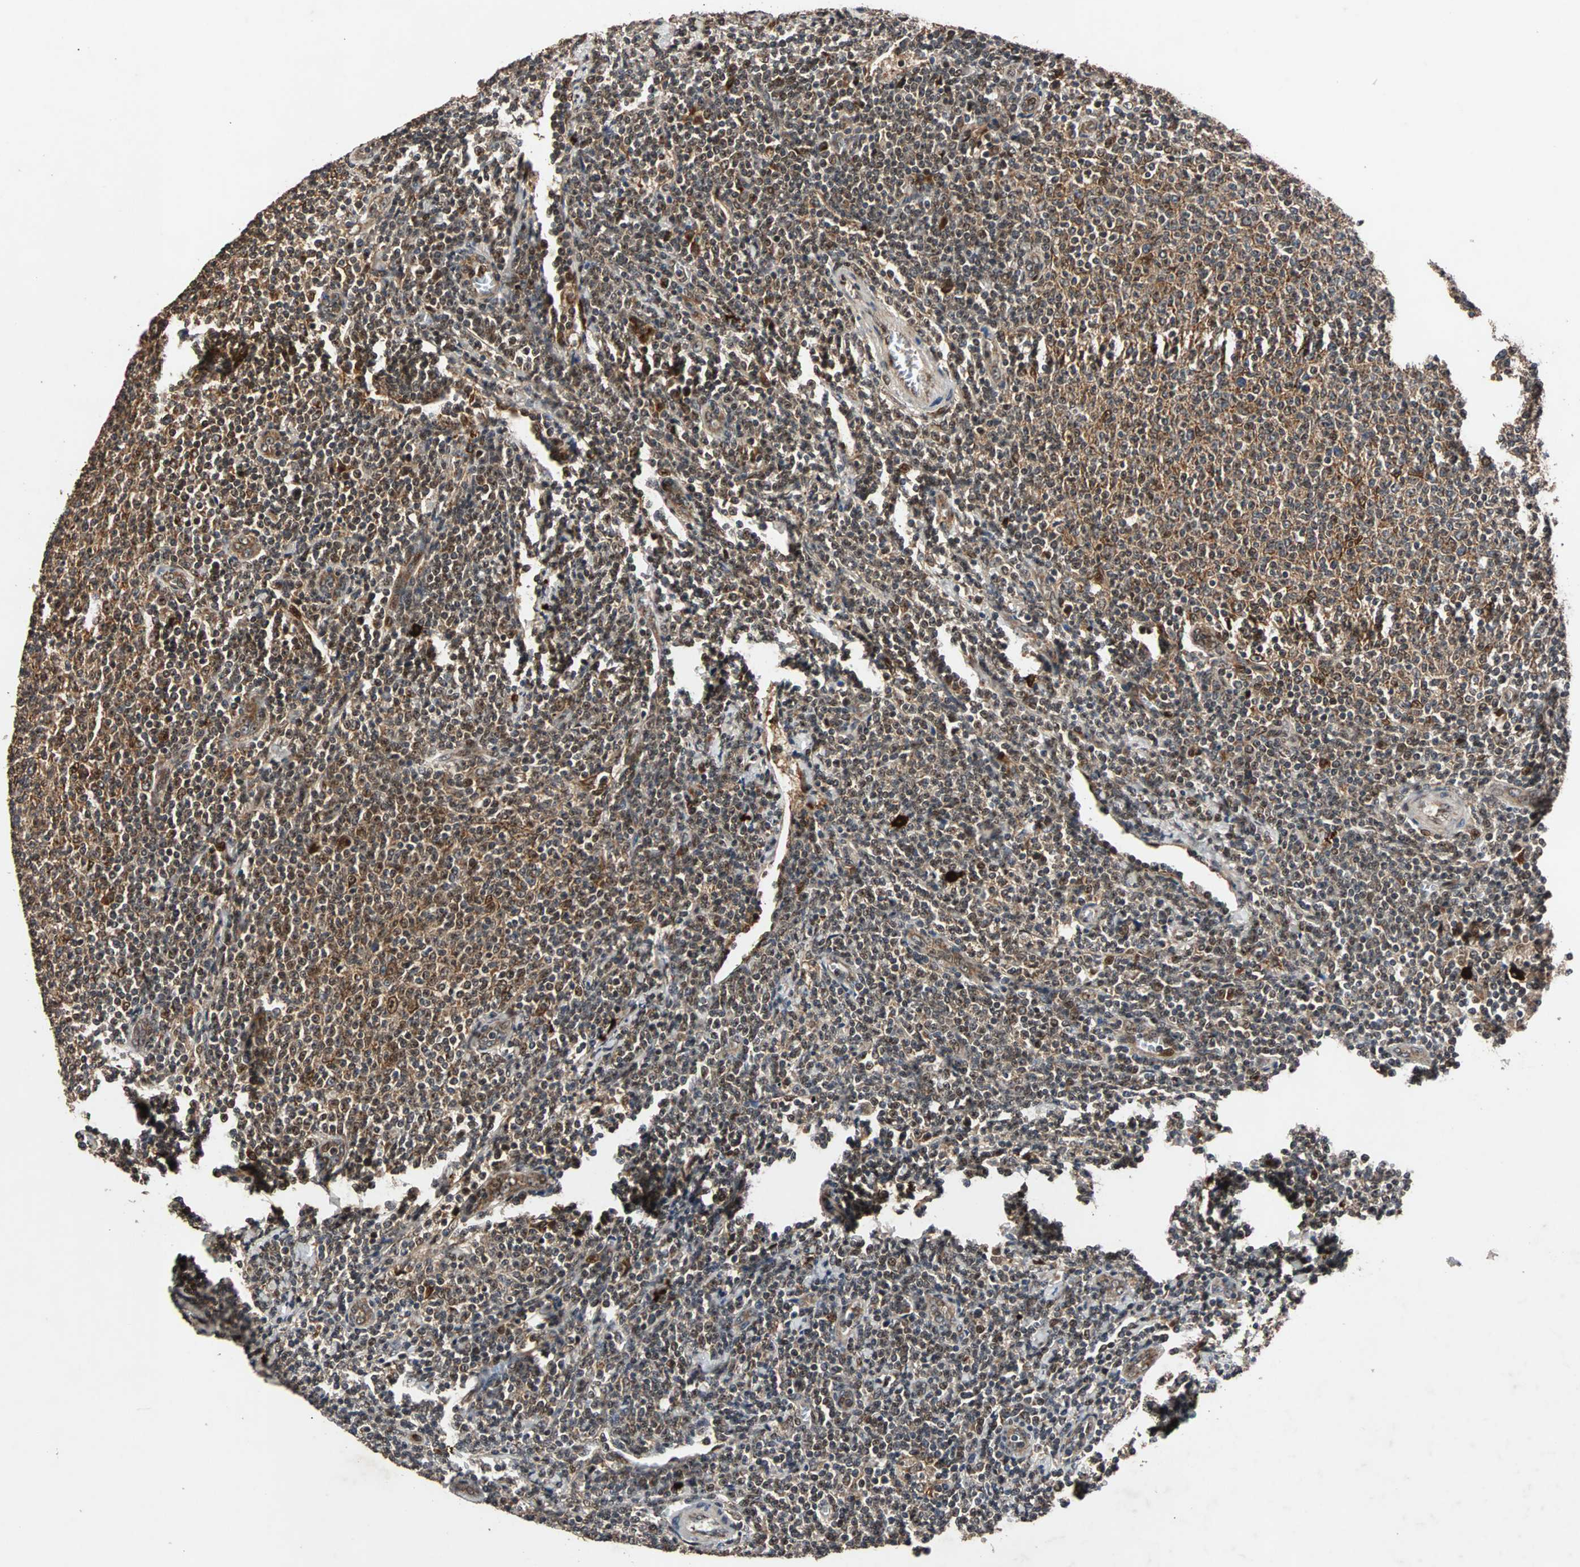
{"staining": {"intensity": "moderate", "quantity": "25%-75%", "location": "cytoplasmic/membranous,nuclear"}, "tissue": "lymphoma", "cell_type": "Tumor cells", "image_type": "cancer", "snomed": [{"axis": "morphology", "description": "Malignant lymphoma, non-Hodgkin's type, Low grade"}, {"axis": "topography", "description": "Lymph node"}], "caption": "Immunohistochemistry staining of lymphoma, which reveals medium levels of moderate cytoplasmic/membranous and nuclear staining in about 25%-75% of tumor cells indicating moderate cytoplasmic/membranous and nuclear protein positivity. The staining was performed using DAB (brown) for protein detection and nuclei were counterstained in hematoxylin (blue).", "gene": "USP31", "patient": {"sex": "male", "age": 66}}